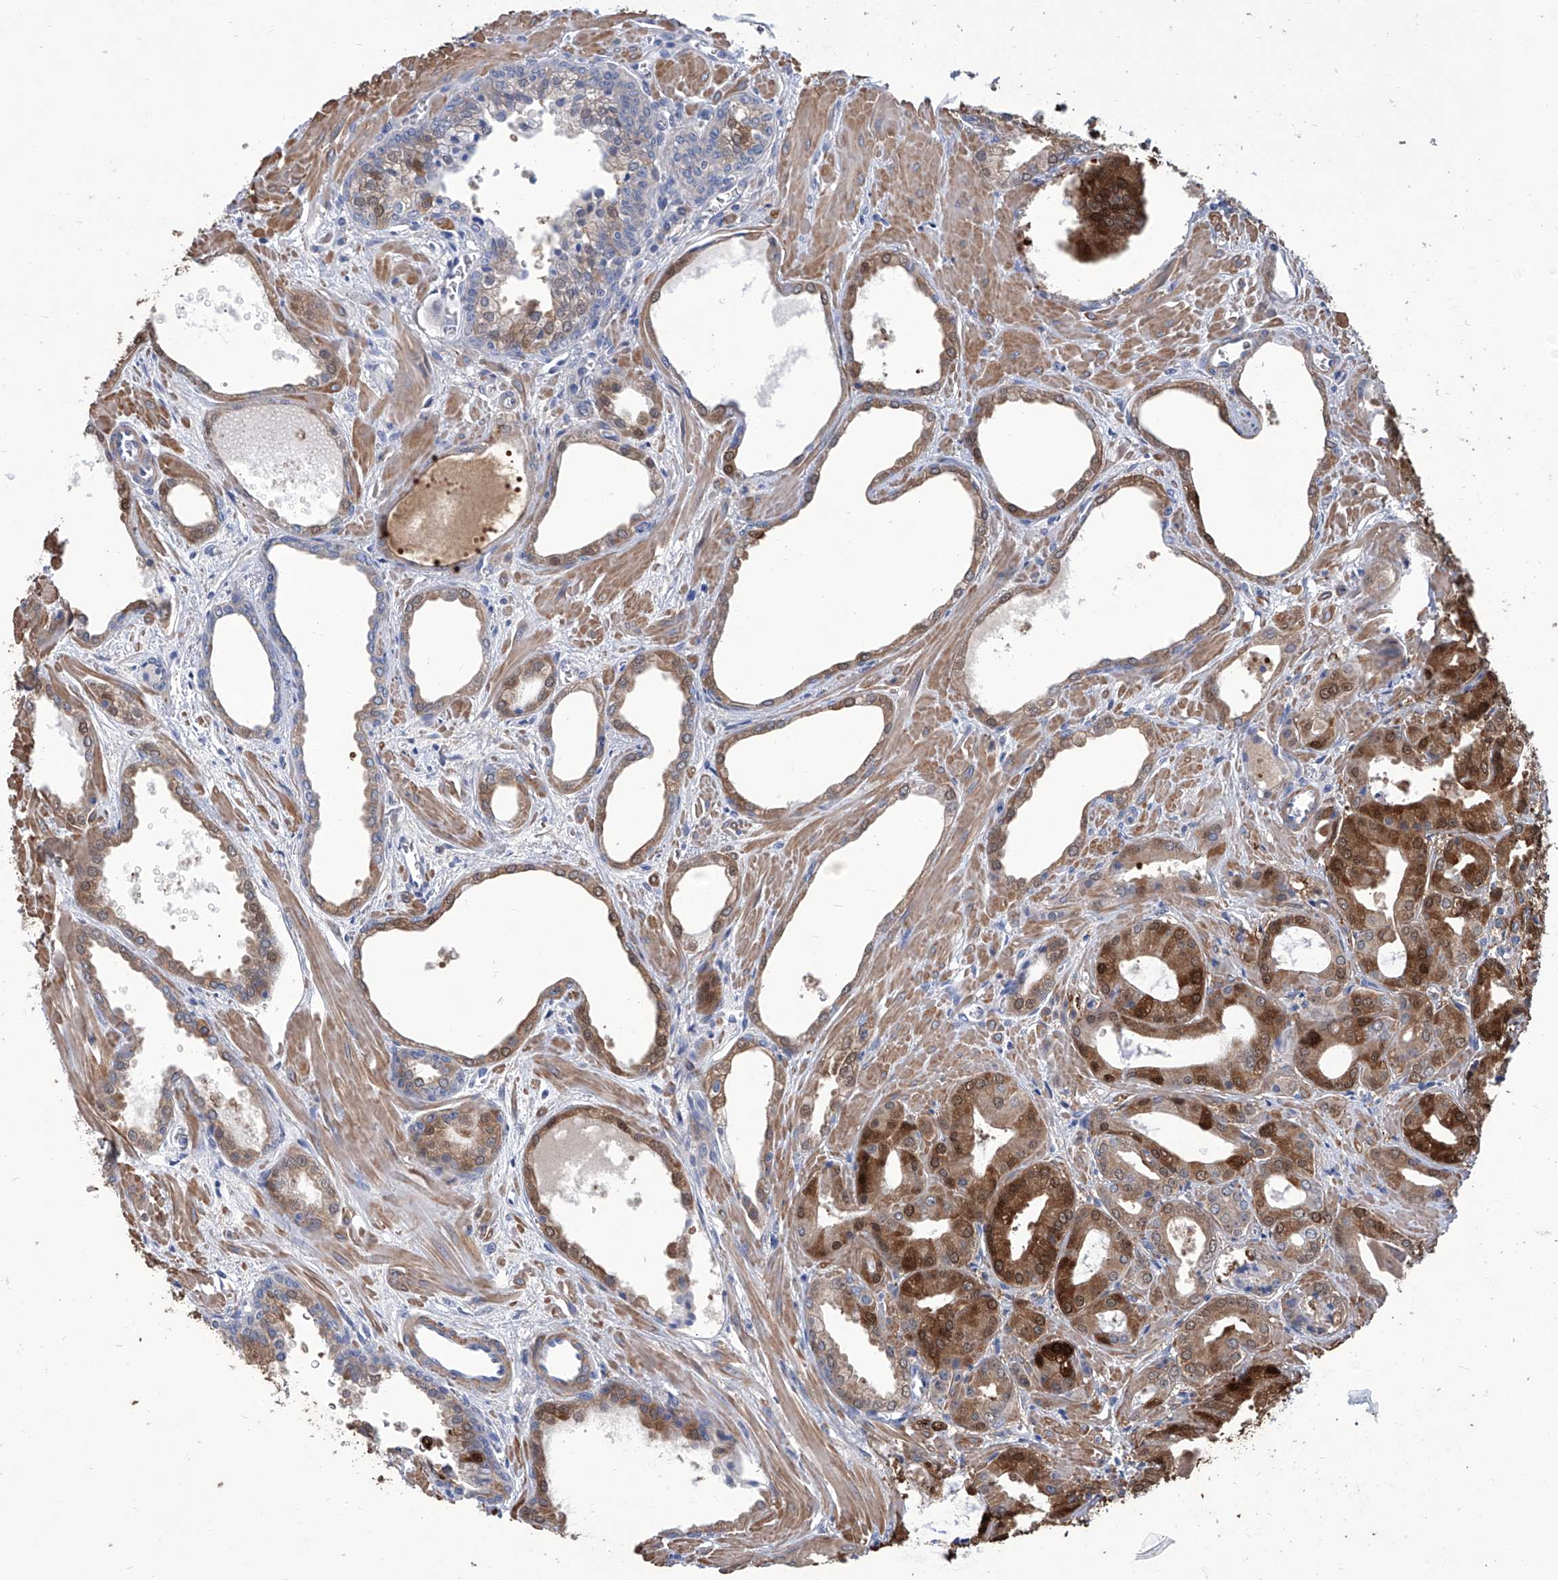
{"staining": {"intensity": "moderate", "quantity": ">75%", "location": "cytoplasmic/membranous,nuclear"}, "tissue": "prostate cancer", "cell_type": "Tumor cells", "image_type": "cancer", "snomed": [{"axis": "morphology", "description": "Adenocarcinoma, Low grade"}, {"axis": "topography", "description": "Prostate"}], "caption": "Protein expression analysis of prostate cancer displays moderate cytoplasmic/membranous and nuclear expression in approximately >75% of tumor cells.", "gene": "SMS", "patient": {"sex": "male", "age": 67}}